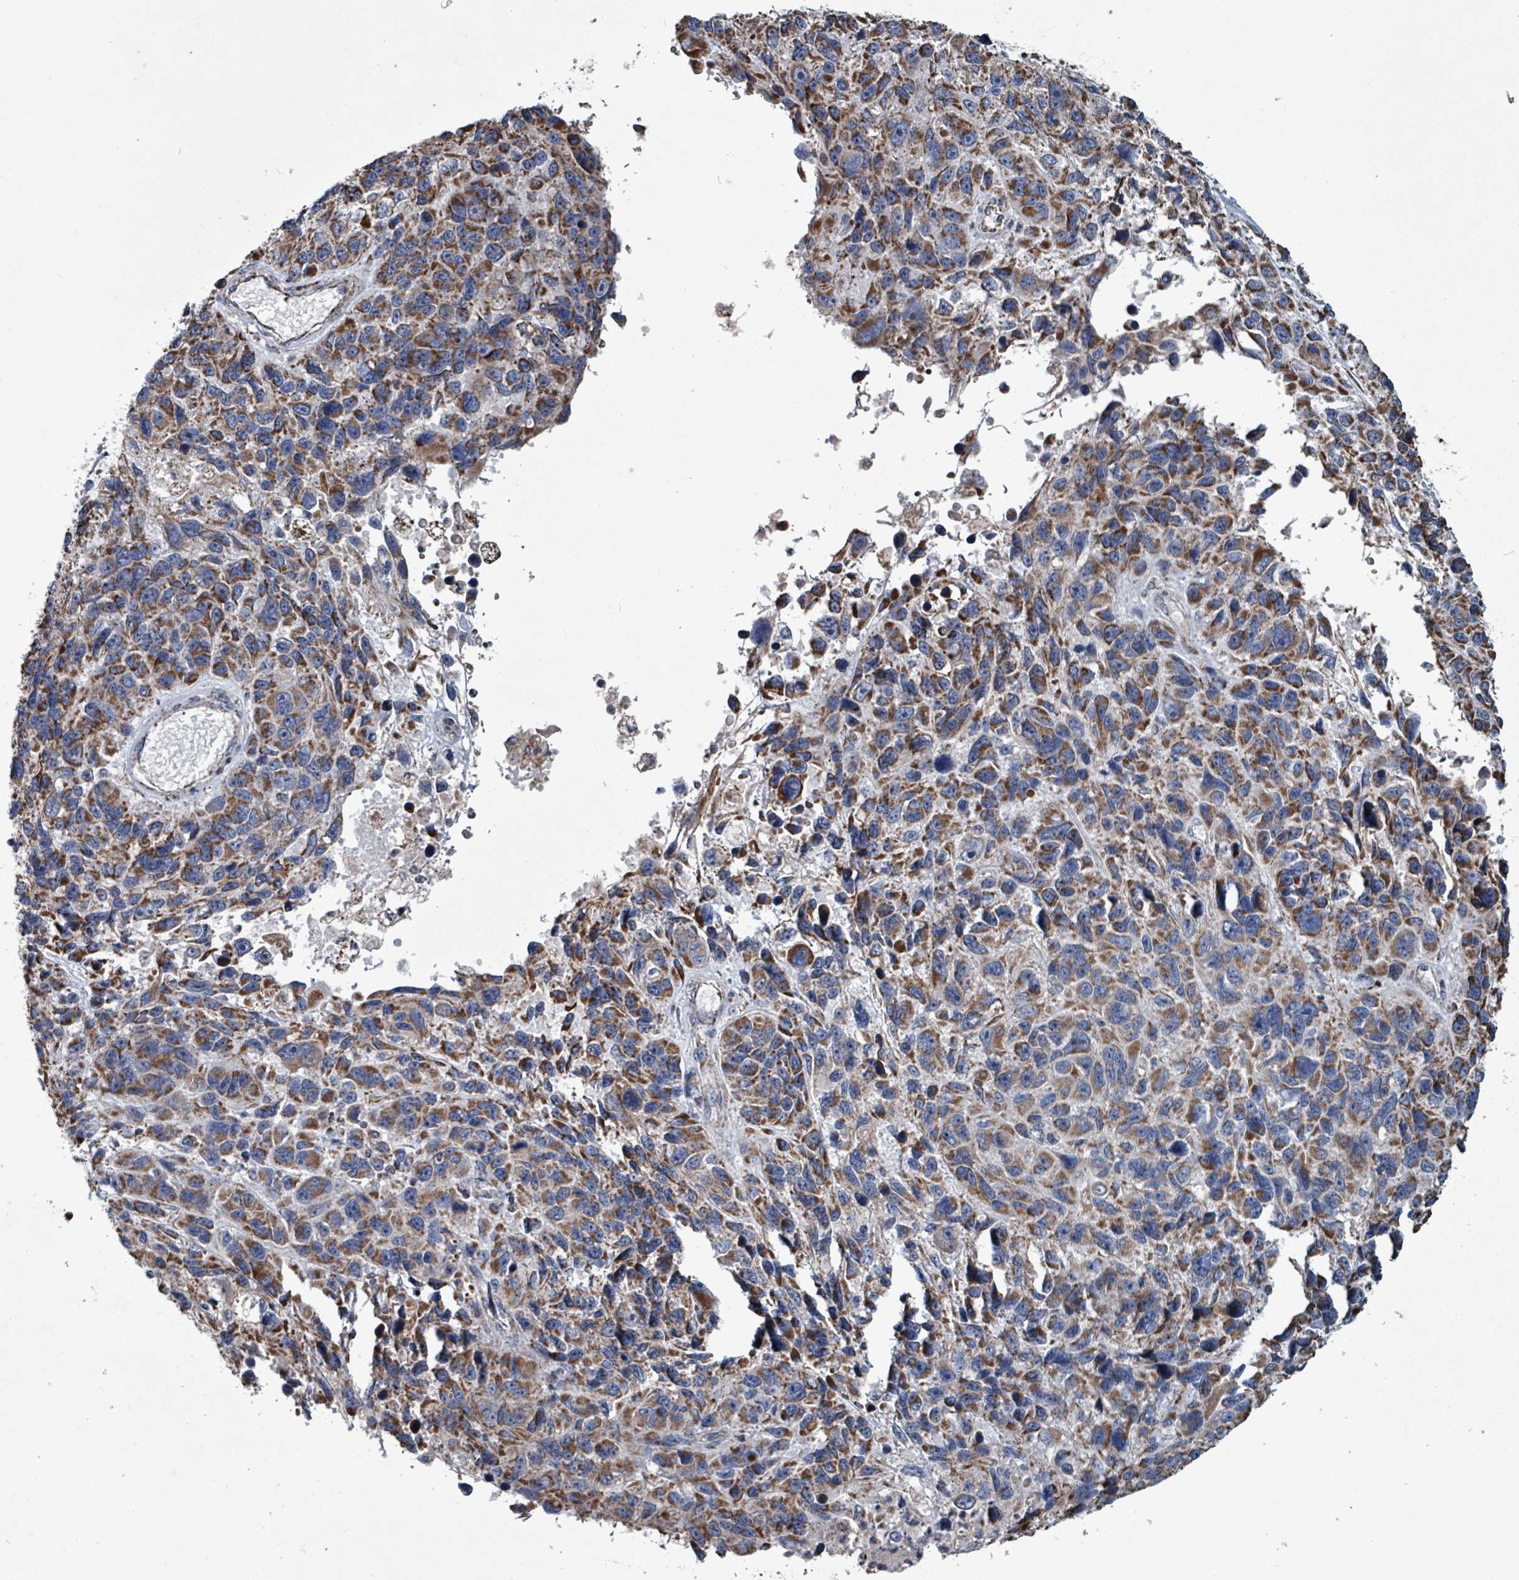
{"staining": {"intensity": "moderate", "quantity": ">75%", "location": "cytoplasmic/membranous"}, "tissue": "melanoma", "cell_type": "Tumor cells", "image_type": "cancer", "snomed": [{"axis": "morphology", "description": "Malignant melanoma, NOS"}, {"axis": "topography", "description": "Skin"}], "caption": "Protein expression analysis of human malignant melanoma reveals moderate cytoplasmic/membranous expression in about >75% of tumor cells.", "gene": "ABHD18", "patient": {"sex": "male", "age": 53}}